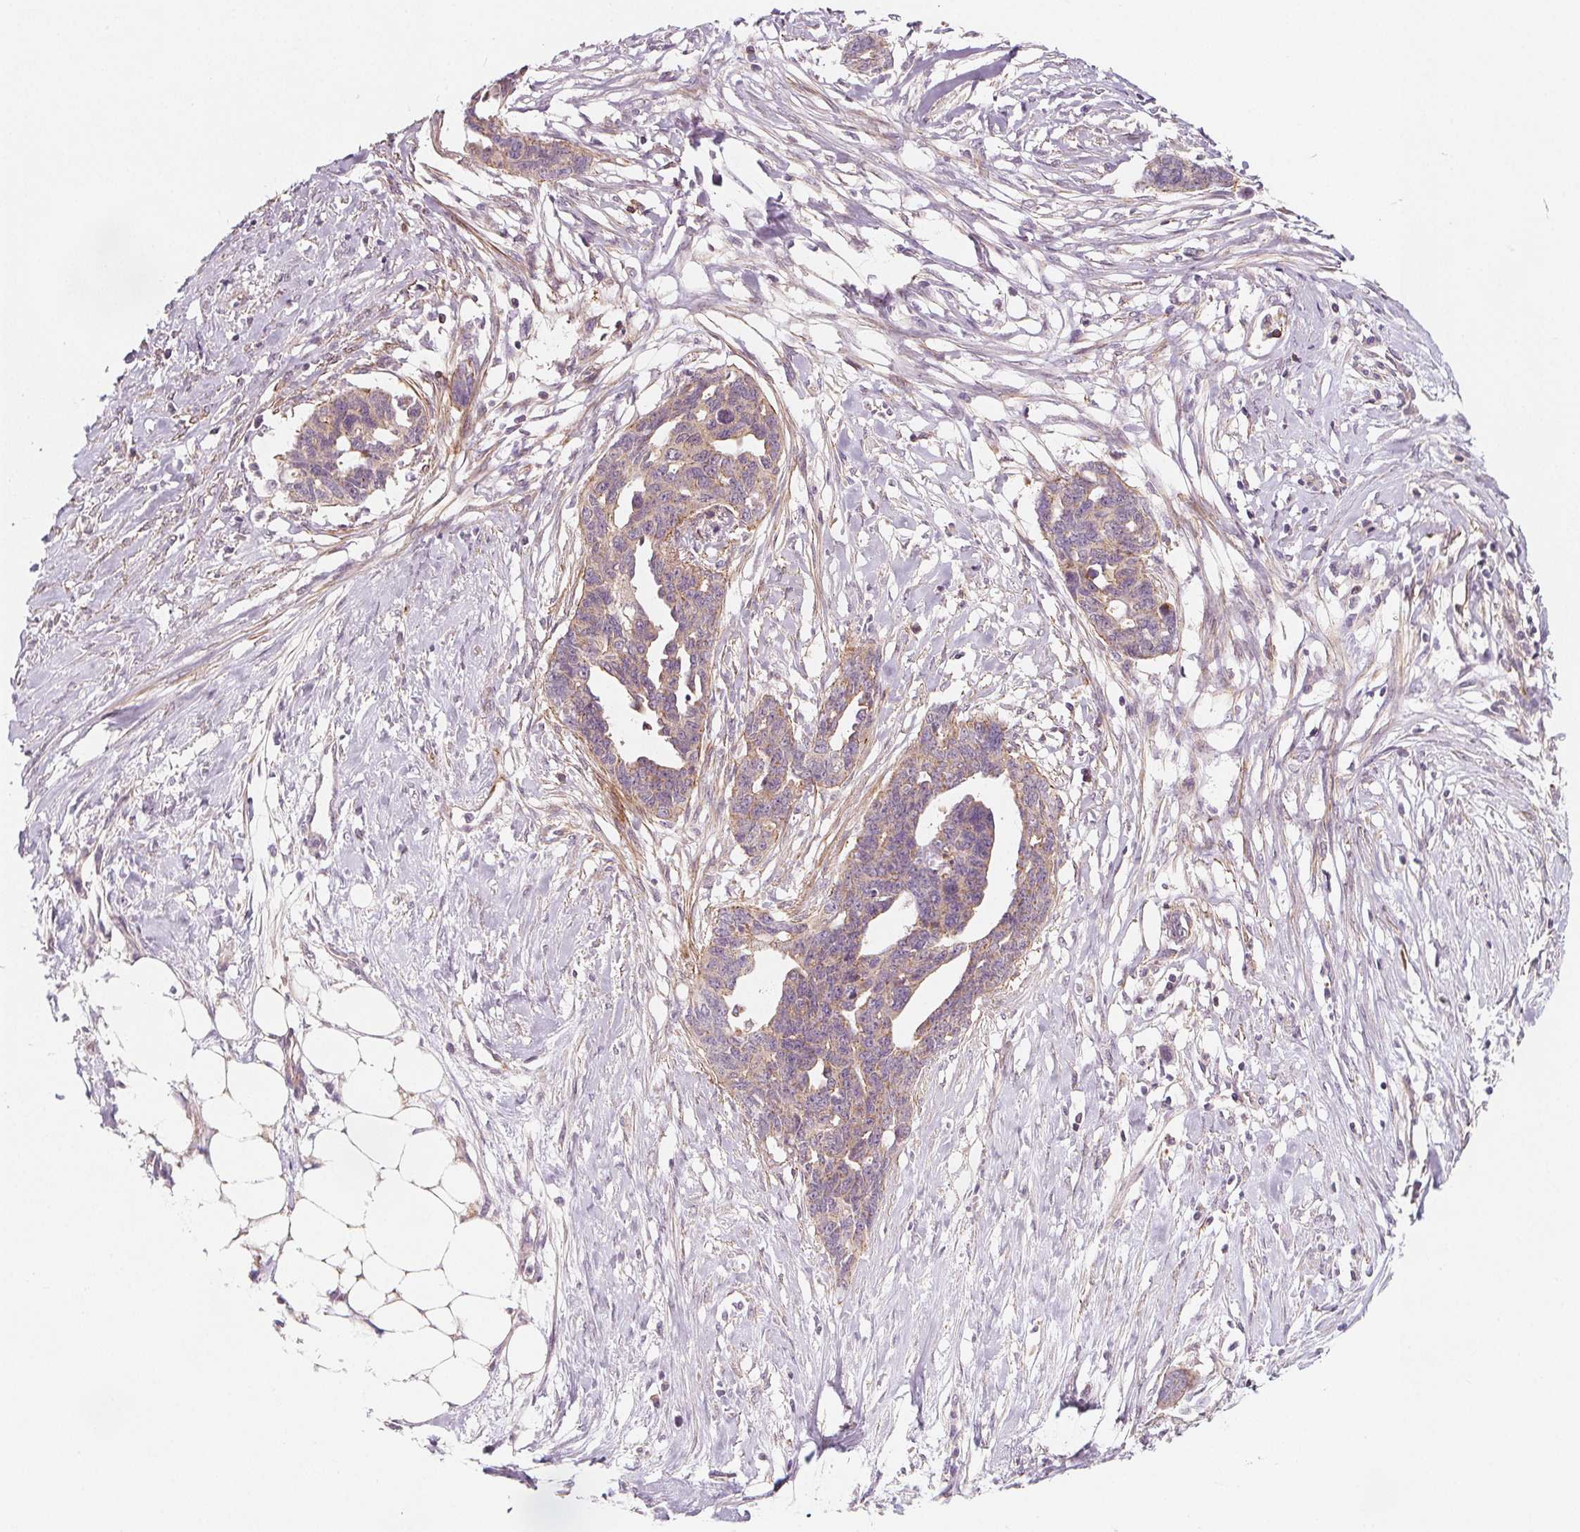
{"staining": {"intensity": "weak", "quantity": ">75%", "location": "cytoplasmic/membranous"}, "tissue": "ovarian cancer", "cell_type": "Tumor cells", "image_type": "cancer", "snomed": [{"axis": "morphology", "description": "Cystadenocarcinoma, serous, NOS"}, {"axis": "topography", "description": "Ovary"}], "caption": "Human ovarian cancer stained with a protein marker reveals weak staining in tumor cells.", "gene": "ADAM33", "patient": {"sex": "female", "age": 69}}